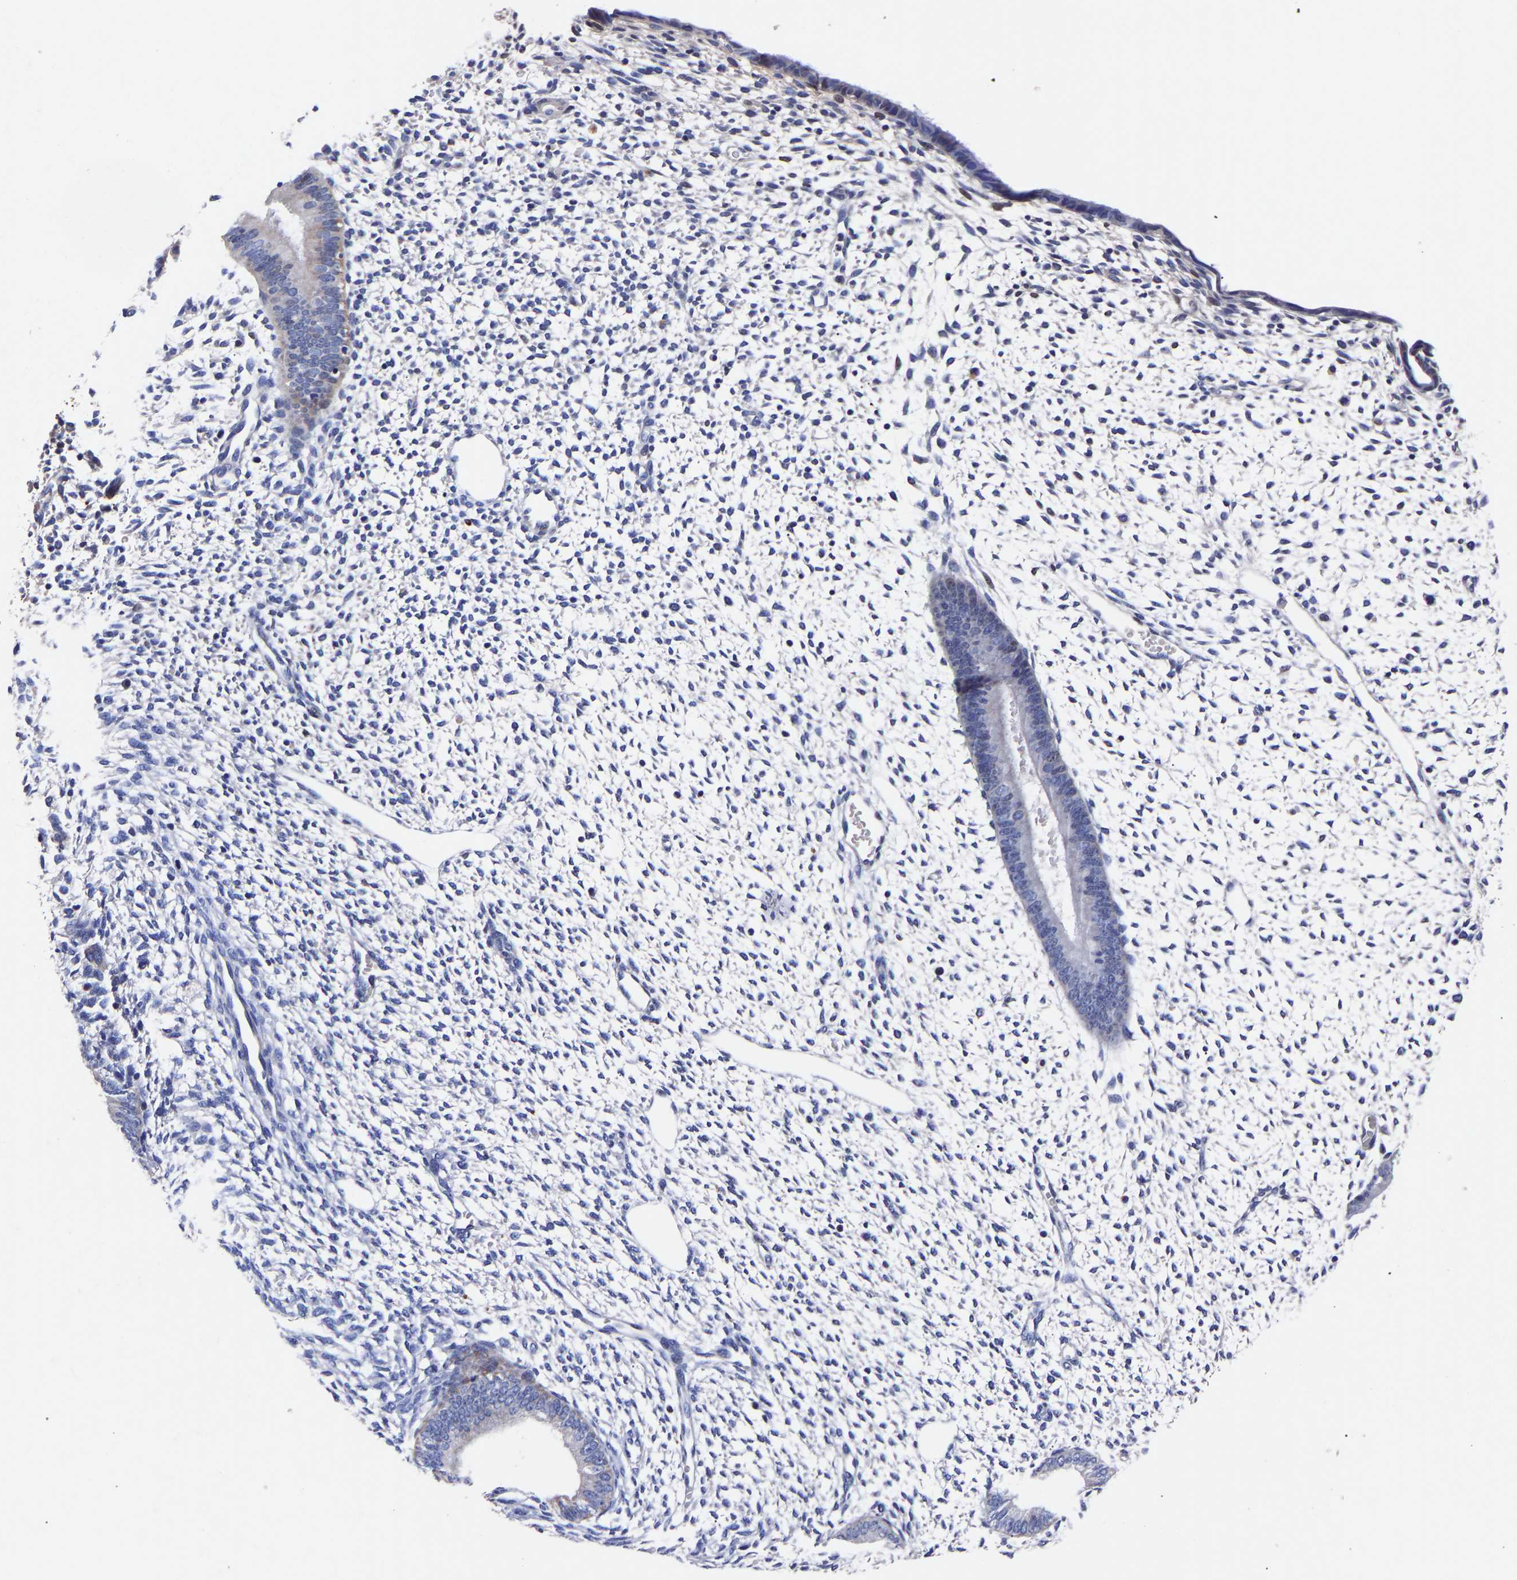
{"staining": {"intensity": "negative", "quantity": "none", "location": "none"}, "tissue": "endometrium", "cell_type": "Cells in endometrial stroma", "image_type": "normal", "snomed": [{"axis": "morphology", "description": "Normal tissue, NOS"}, {"axis": "topography", "description": "Endometrium"}], "caption": "This micrograph is of normal endometrium stained with IHC to label a protein in brown with the nuclei are counter-stained blue. There is no positivity in cells in endometrial stroma. Brightfield microscopy of immunohistochemistry (IHC) stained with DAB (3,3'-diaminobenzidine) (brown) and hematoxylin (blue), captured at high magnification.", "gene": "SEM1", "patient": {"sex": "female", "age": 46}}